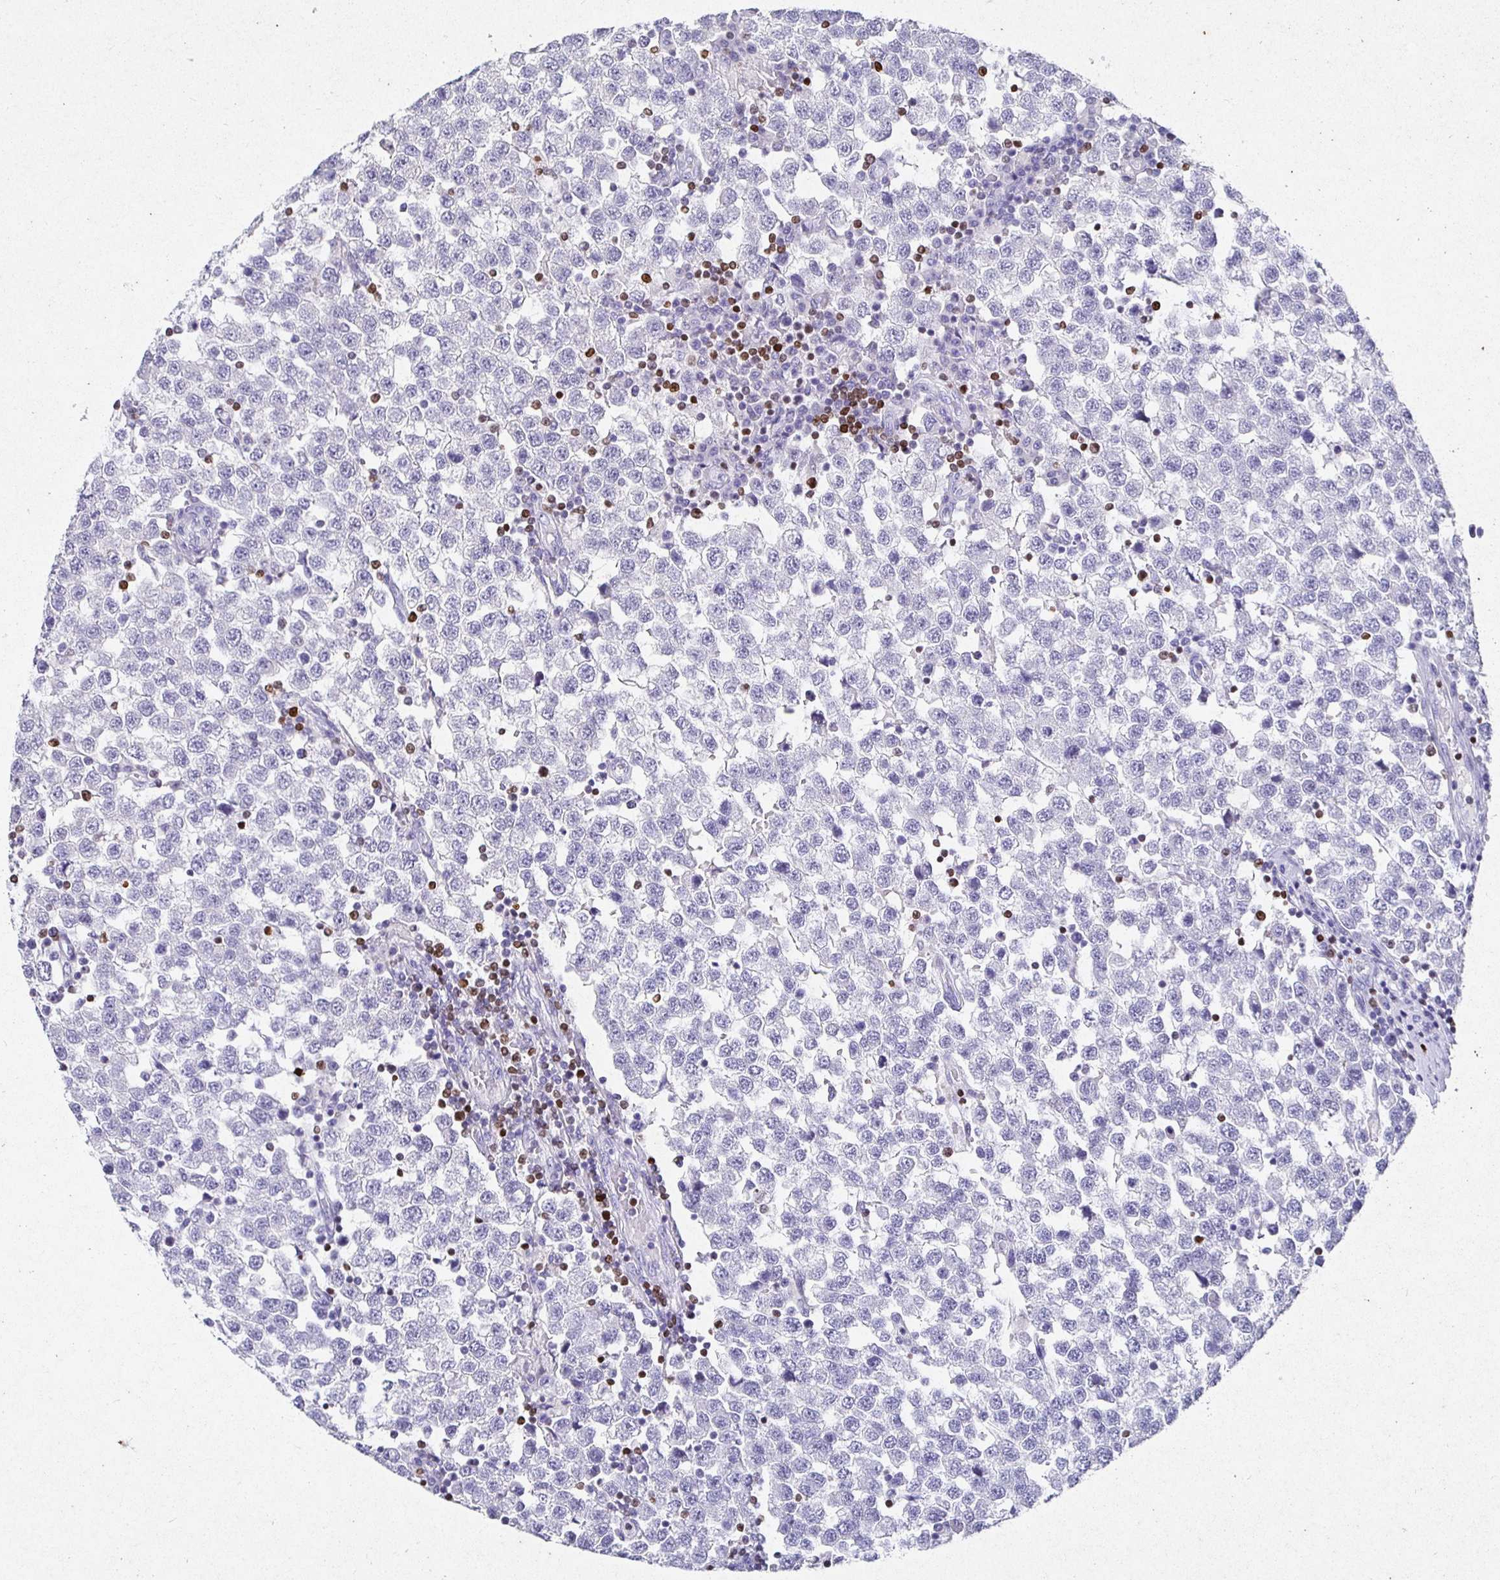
{"staining": {"intensity": "negative", "quantity": "none", "location": "none"}, "tissue": "testis cancer", "cell_type": "Tumor cells", "image_type": "cancer", "snomed": [{"axis": "morphology", "description": "Seminoma, NOS"}, {"axis": "topography", "description": "Testis"}], "caption": "Tumor cells show no significant protein expression in seminoma (testis).", "gene": "SATB1", "patient": {"sex": "male", "age": 34}}